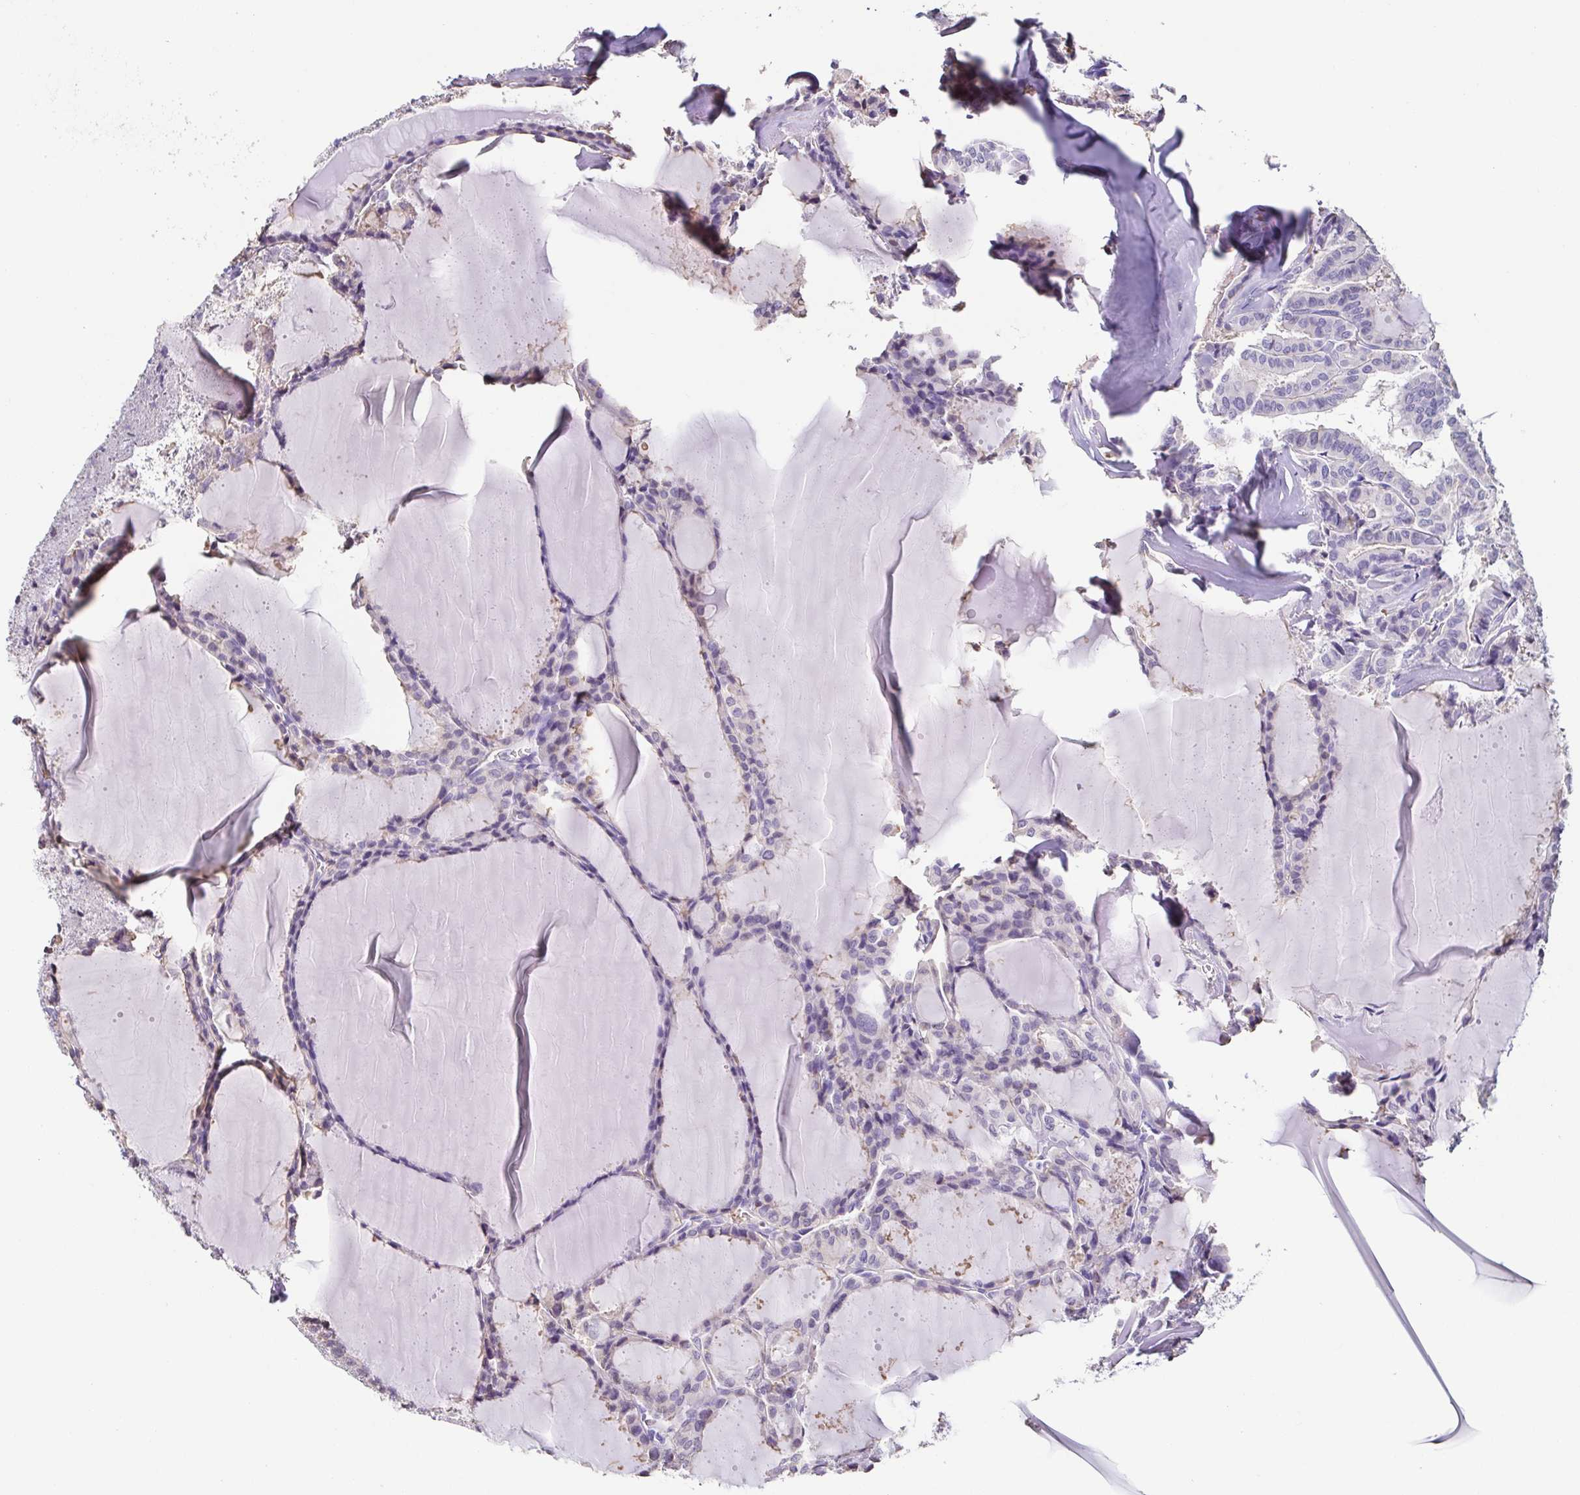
{"staining": {"intensity": "negative", "quantity": "none", "location": "none"}, "tissue": "thyroid cancer", "cell_type": "Tumor cells", "image_type": "cancer", "snomed": [{"axis": "morphology", "description": "Papillary adenocarcinoma, NOS"}, {"axis": "topography", "description": "Thyroid gland"}], "caption": "High magnification brightfield microscopy of papillary adenocarcinoma (thyroid) stained with DAB (brown) and counterstained with hematoxylin (blue): tumor cells show no significant positivity.", "gene": "ANXA10", "patient": {"sex": "male", "age": 87}}